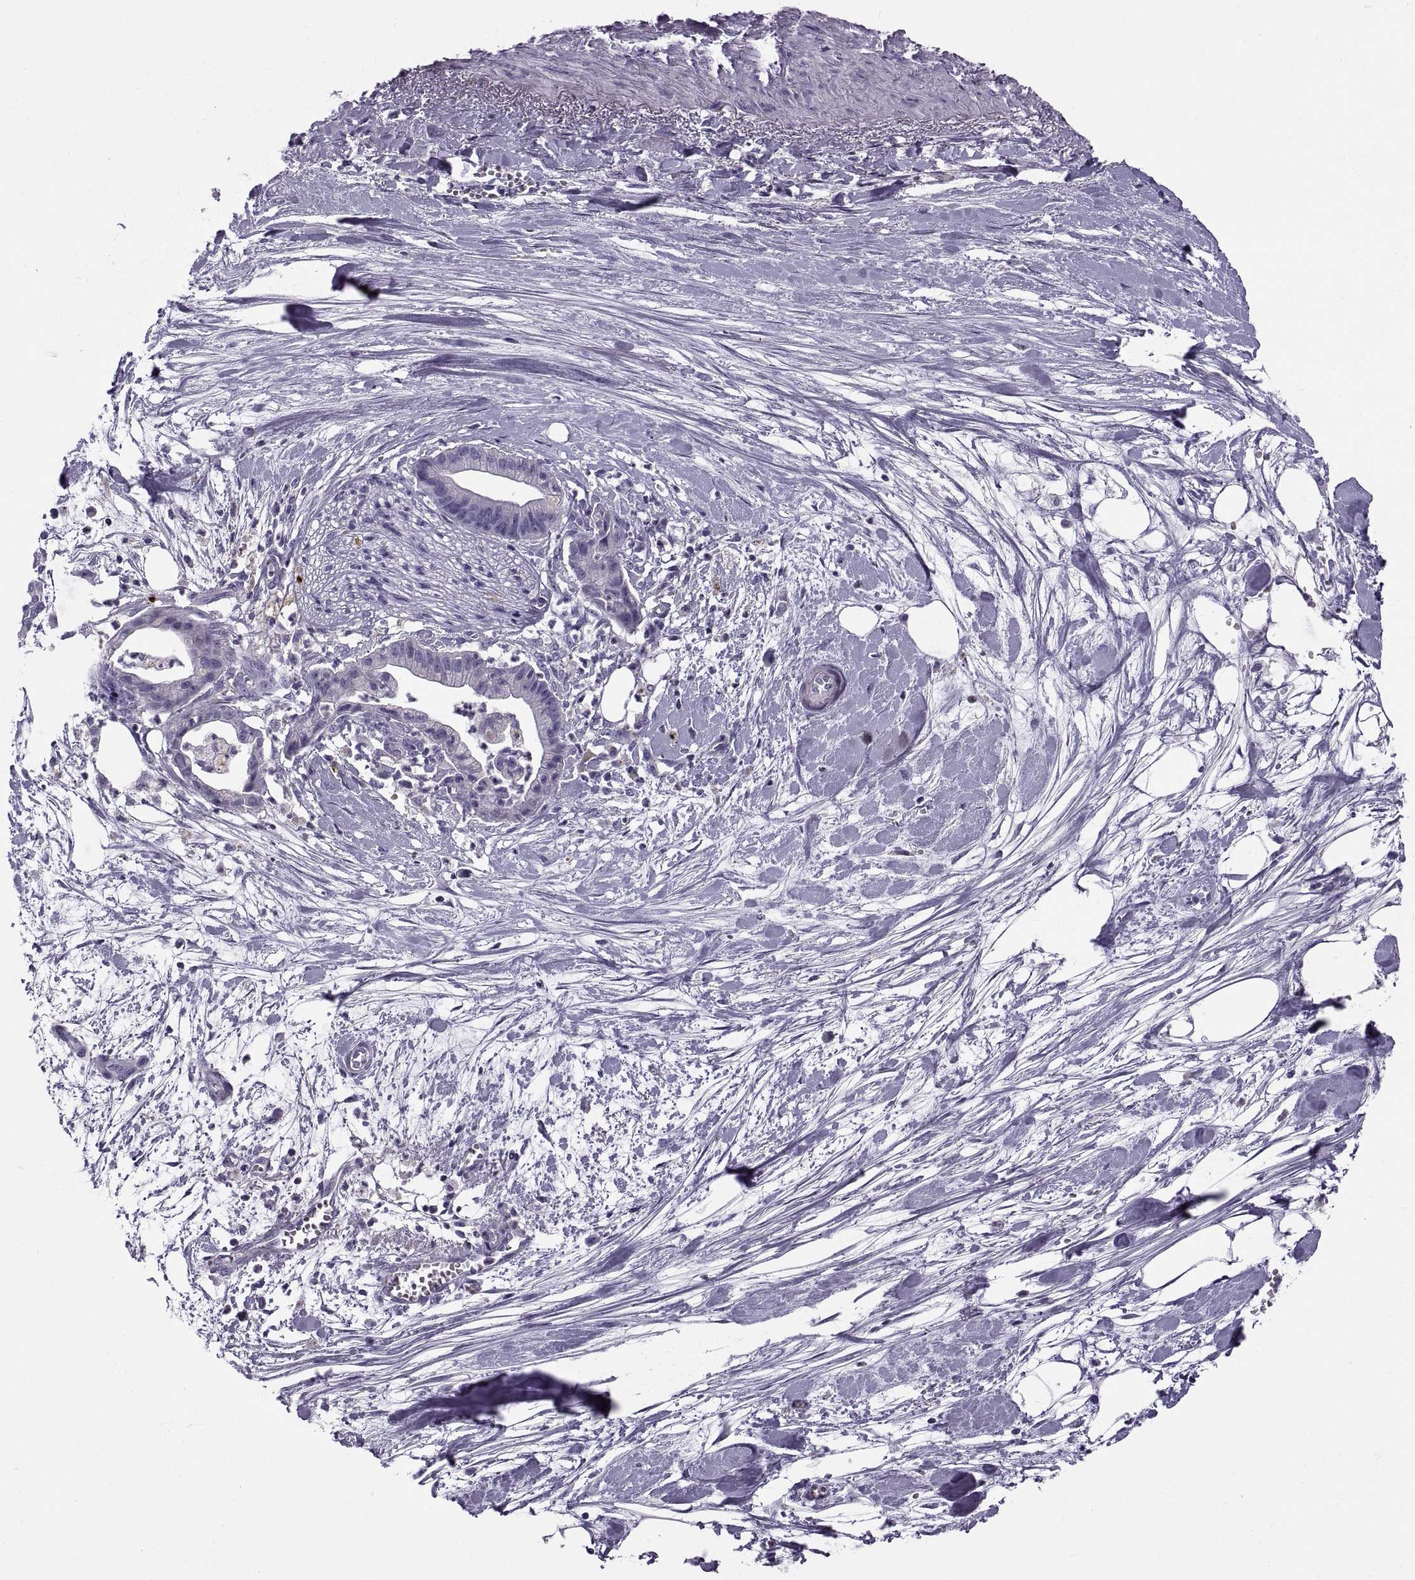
{"staining": {"intensity": "negative", "quantity": "none", "location": "none"}, "tissue": "pancreatic cancer", "cell_type": "Tumor cells", "image_type": "cancer", "snomed": [{"axis": "morphology", "description": "Normal tissue, NOS"}, {"axis": "morphology", "description": "Adenocarcinoma, NOS"}, {"axis": "topography", "description": "Lymph node"}, {"axis": "topography", "description": "Pancreas"}], "caption": "Immunohistochemistry image of neoplastic tissue: pancreatic adenocarcinoma stained with DAB (3,3'-diaminobenzidine) shows no significant protein staining in tumor cells. The staining was performed using DAB to visualize the protein expression in brown, while the nuclei were stained in blue with hematoxylin (Magnification: 20x).", "gene": "CALCR", "patient": {"sex": "female", "age": 58}}